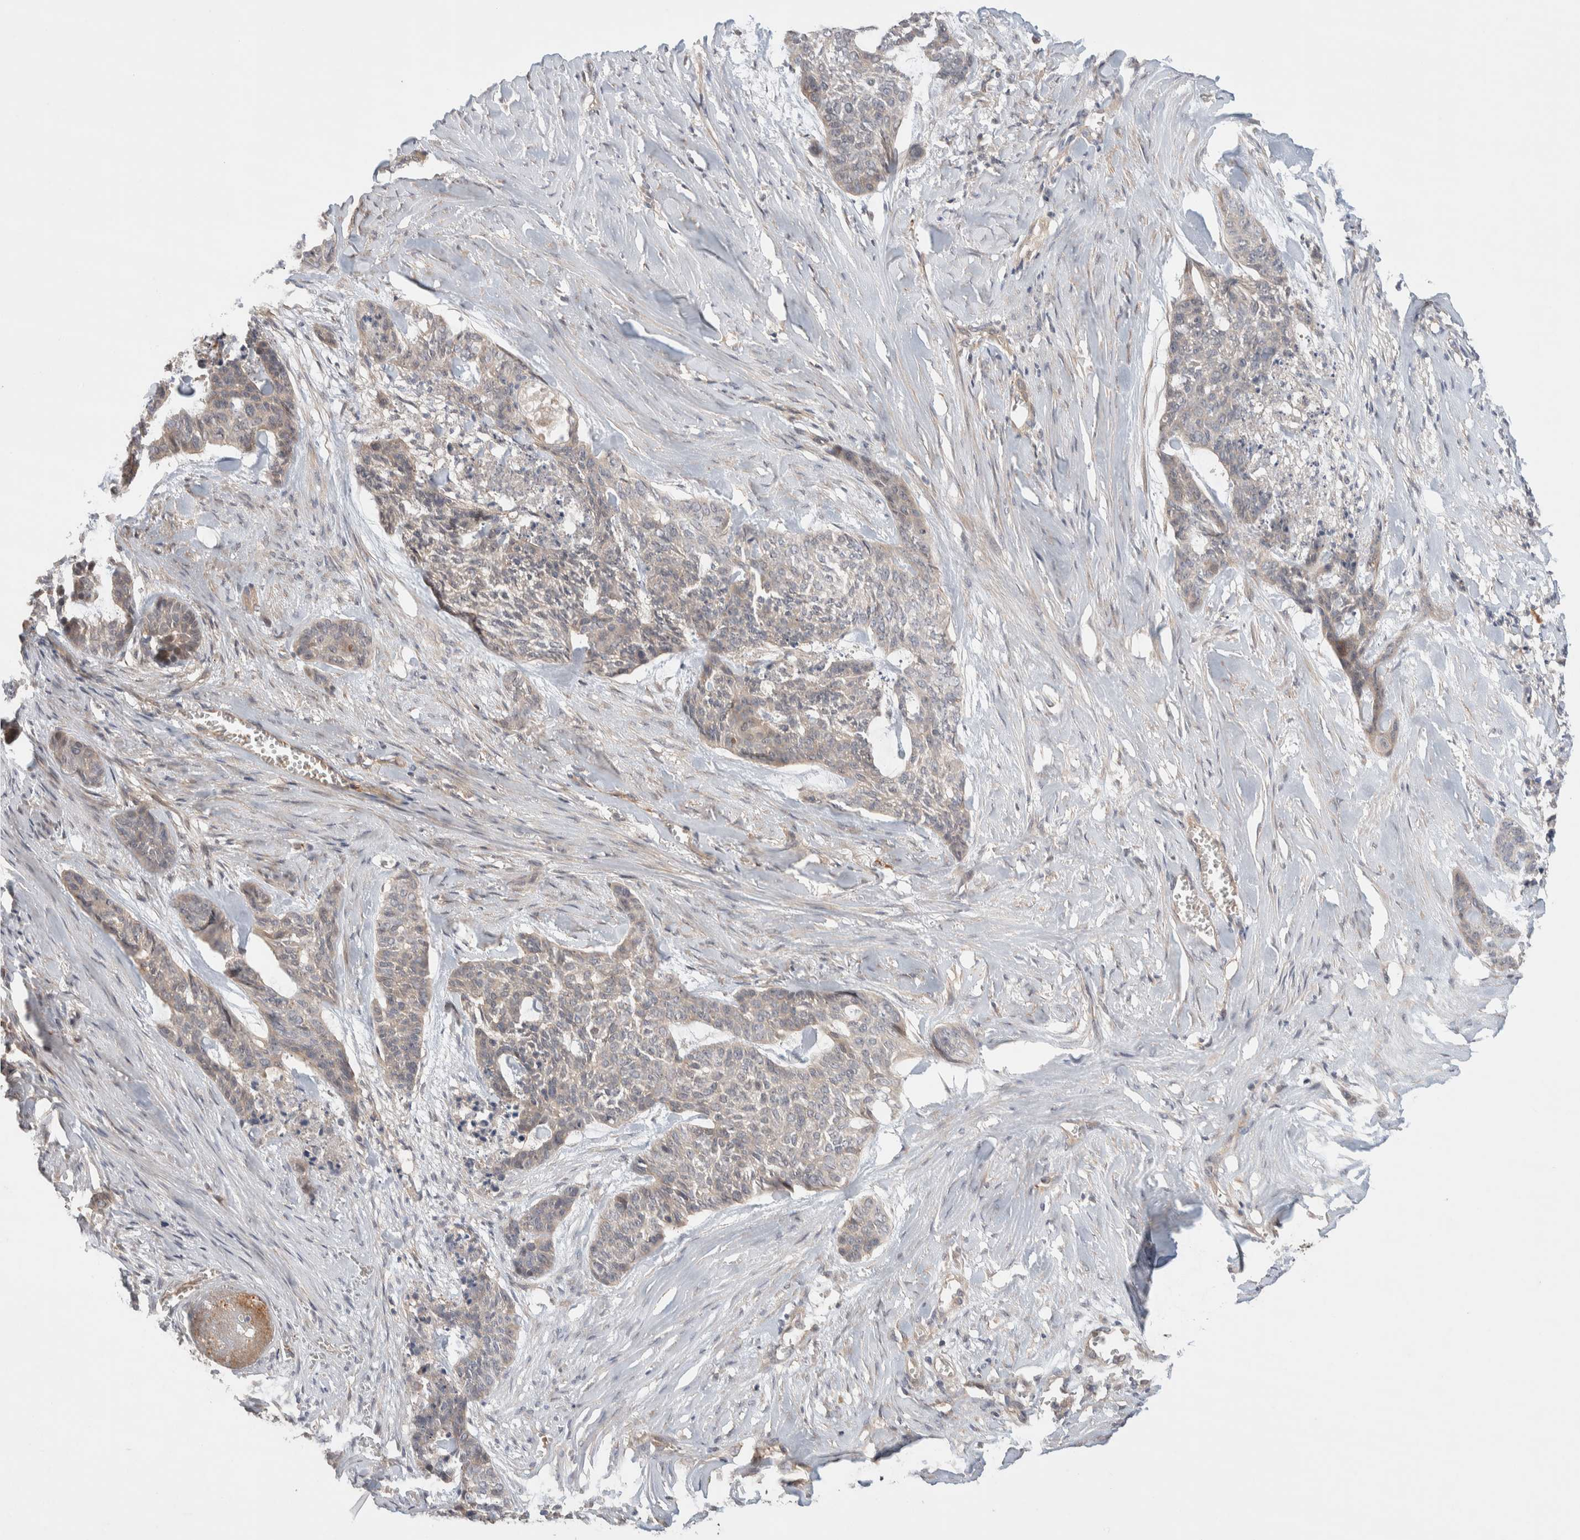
{"staining": {"intensity": "negative", "quantity": "none", "location": "none"}, "tissue": "skin cancer", "cell_type": "Tumor cells", "image_type": "cancer", "snomed": [{"axis": "morphology", "description": "Basal cell carcinoma"}, {"axis": "topography", "description": "Skin"}], "caption": "The image demonstrates no staining of tumor cells in basal cell carcinoma (skin). (DAB IHC, high magnification).", "gene": "WDR91", "patient": {"sex": "female", "age": 64}}